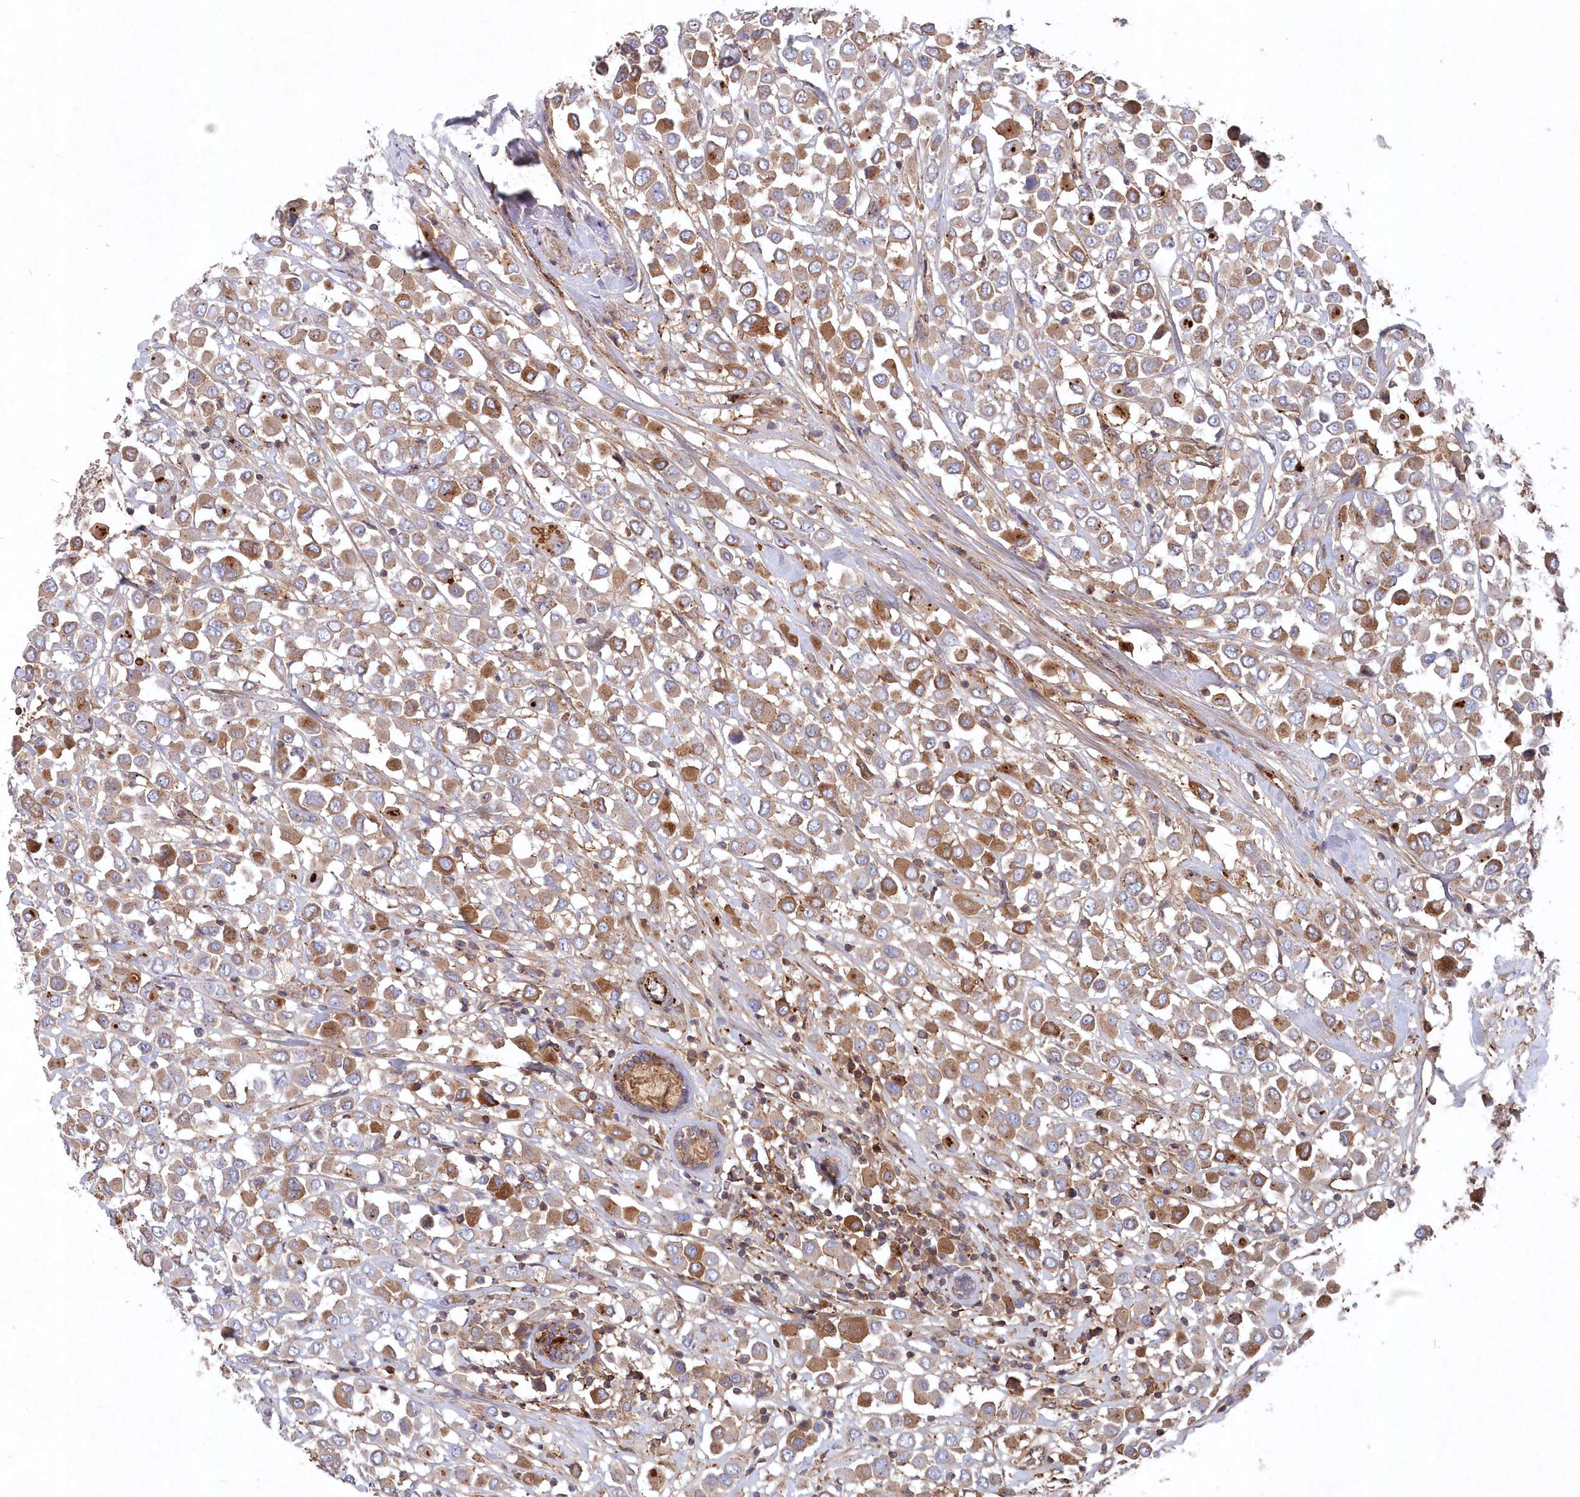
{"staining": {"intensity": "moderate", "quantity": ">75%", "location": "cytoplasmic/membranous"}, "tissue": "breast cancer", "cell_type": "Tumor cells", "image_type": "cancer", "snomed": [{"axis": "morphology", "description": "Duct carcinoma"}, {"axis": "topography", "description": "Breast"}], "caption": "Immunohistochemical staining of human breast cancer (invasive ductal carcinoma) reveals medium levels of moderate cytoplasmic/membranous protein positivity in approximately >75% of tumor cells. The staining was performed using DAB, with brown indicating positive protein expression. Nuclei are stained blue with hematoxylin.", "gene": "ABHD14B", "patient": {"sex": "female", "age": 61}}